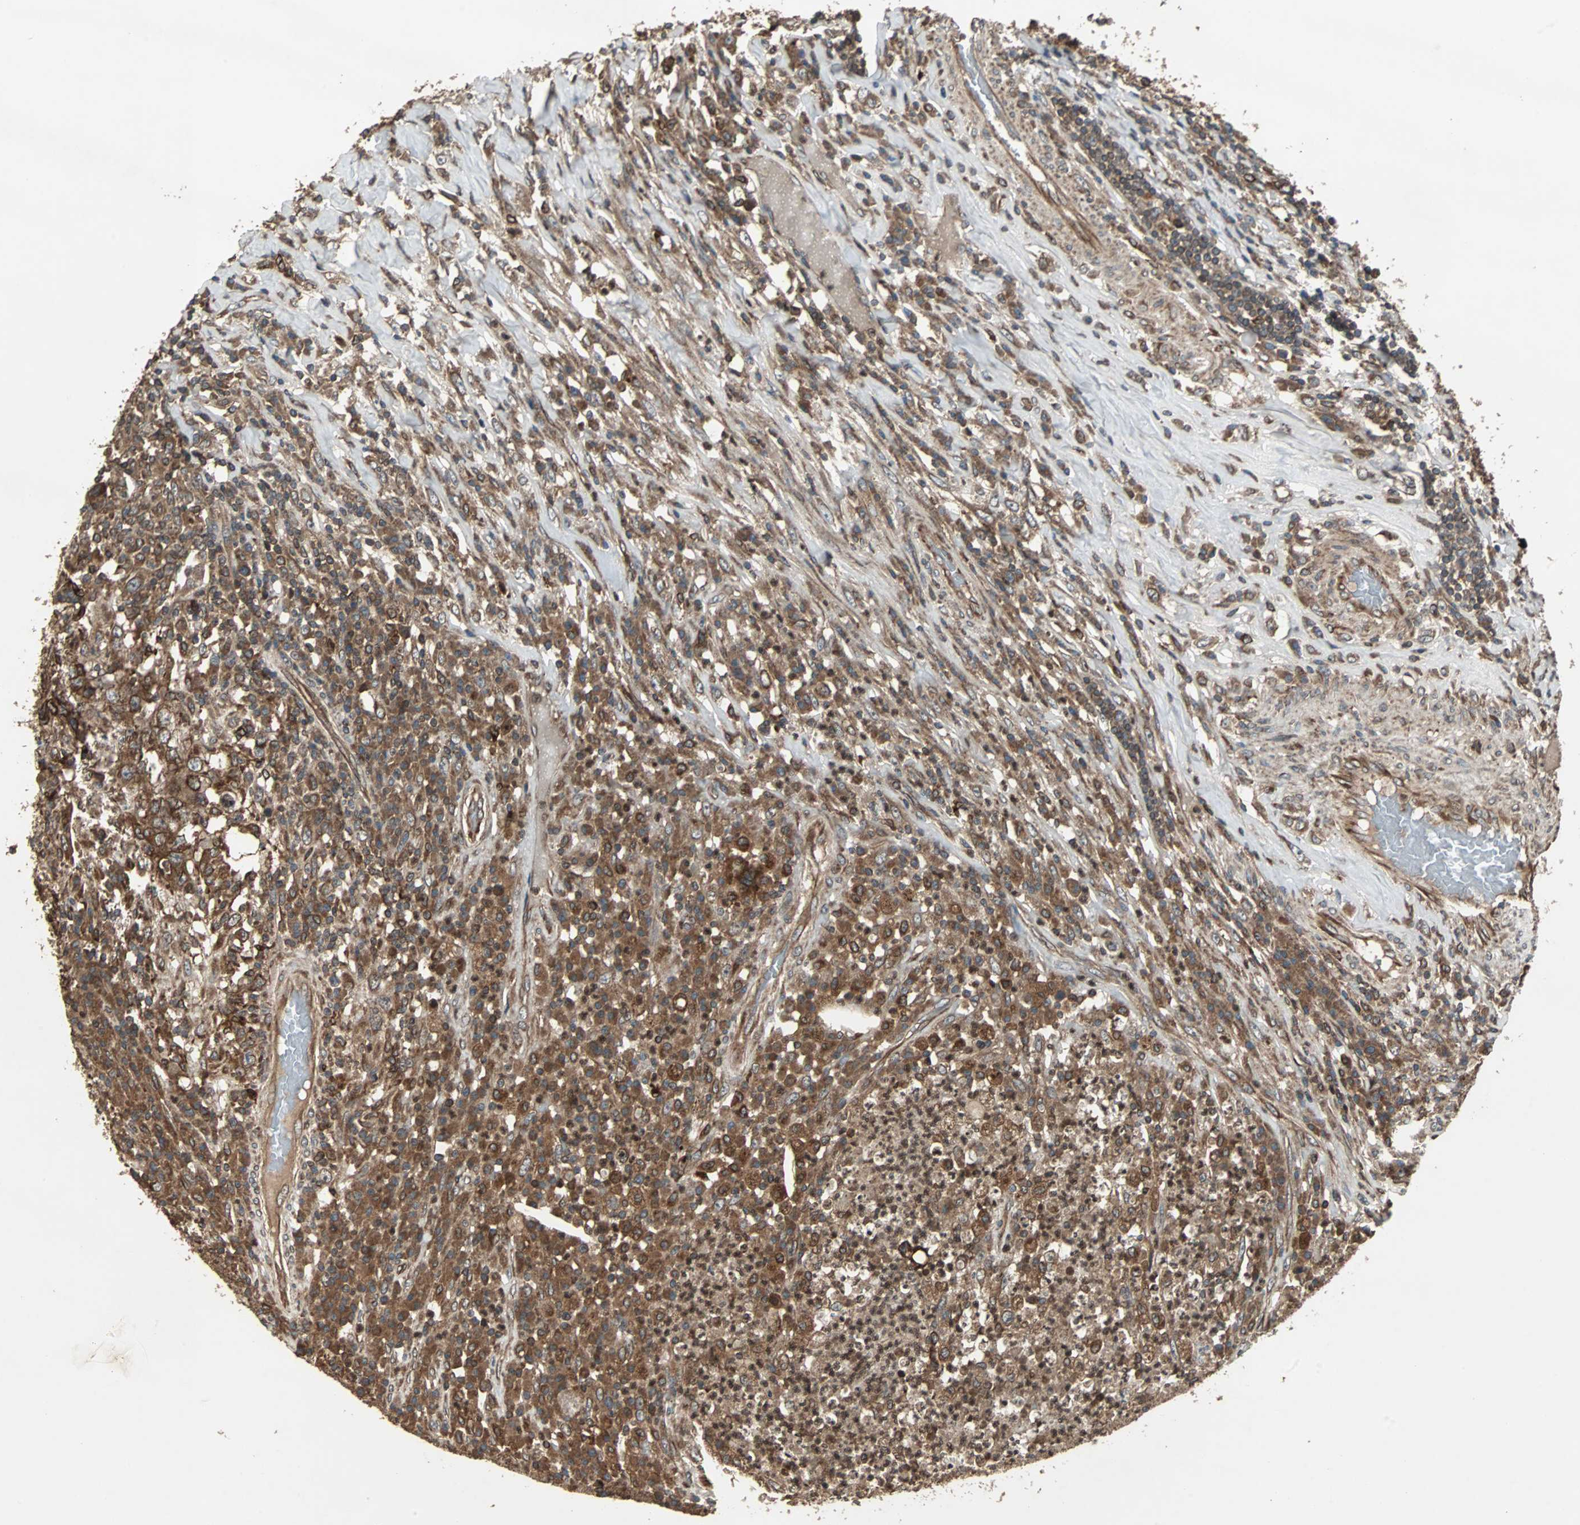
{"staining": {"intensity": "moderate", "quantity": ">75%", "location": "cytoplasmic/membranous"}, "tissue": "testis cancer", "cell_type": "Tumor cells", "image_type": "cancer", "snomed": [{"axis": "morphology", "description": "Necrosis, NOS"}, {"axis": "morphology", "description": "Carcinoma, Embryonal, NOS"}, {"axis": "topography", "description": "Testis"}], "caption": "Human testis embryonal carcinoma stained for a protein (brown) shows moderate cytoplasmic/membranous positive expression in approximately >75% of tumor cells.", "gene": "RAB7A", "patient": {"sex": "male", "age": 19}}